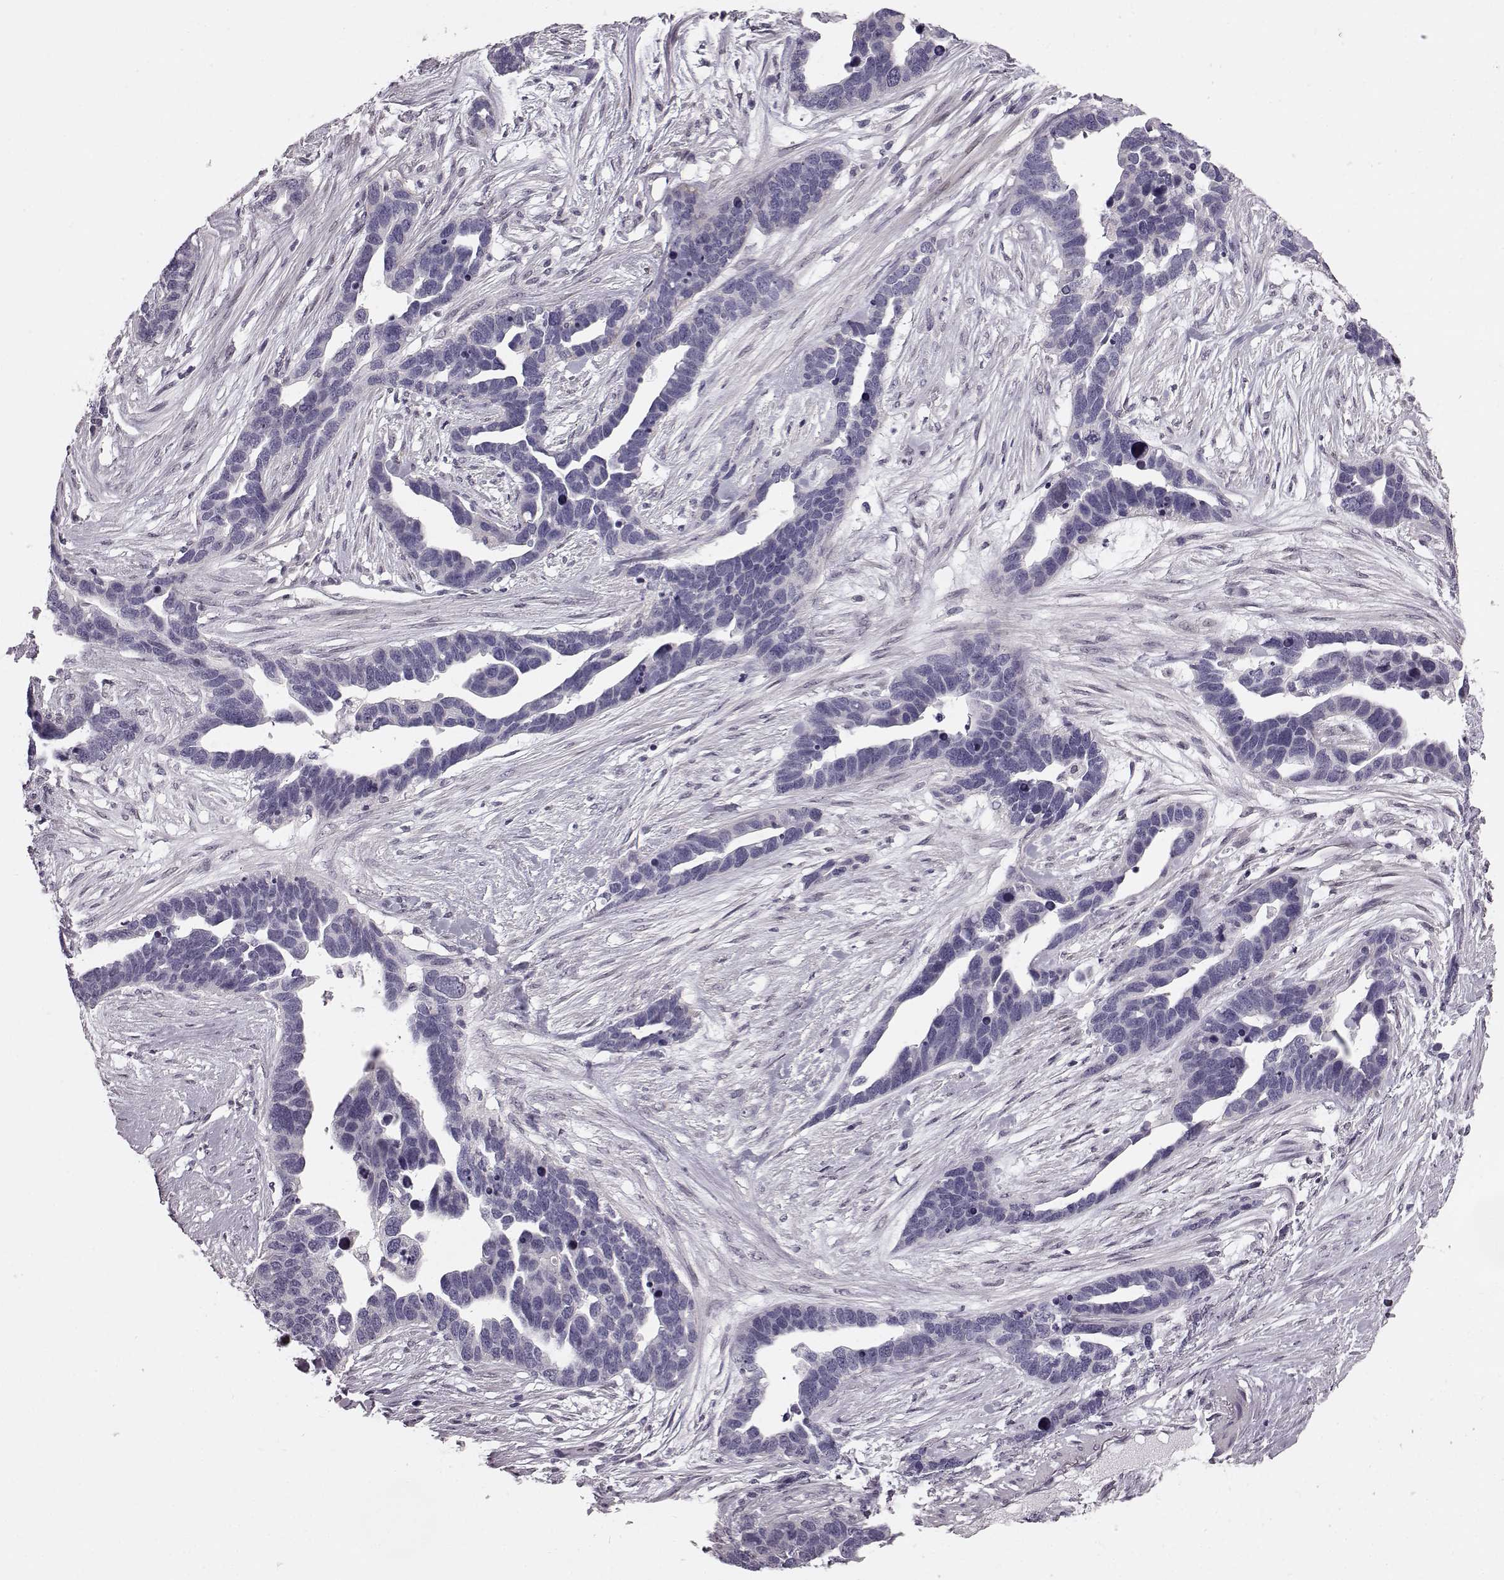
{"staining": {"intensity": "negative", "quantity": "none", "location": "none"}, "tissue": "ovarian cancer", "cell_type": "Tumor cells", "image_type": "cancer", "snomed": [{"axis": "morphology", "description": "Cystadenocarcinoma, serous, NOS"}, {"axis": "topography", "description": "Ovary"}], "caption": "Tumor cells show no significant protein expression in ovarian cancer. (DAB (3,3'-diaminobenzidine) immunohistochemistry with hematoxylin counter stain).", "gene": "TCHHL1", "patient": {"sex": "female", "age": 54}}